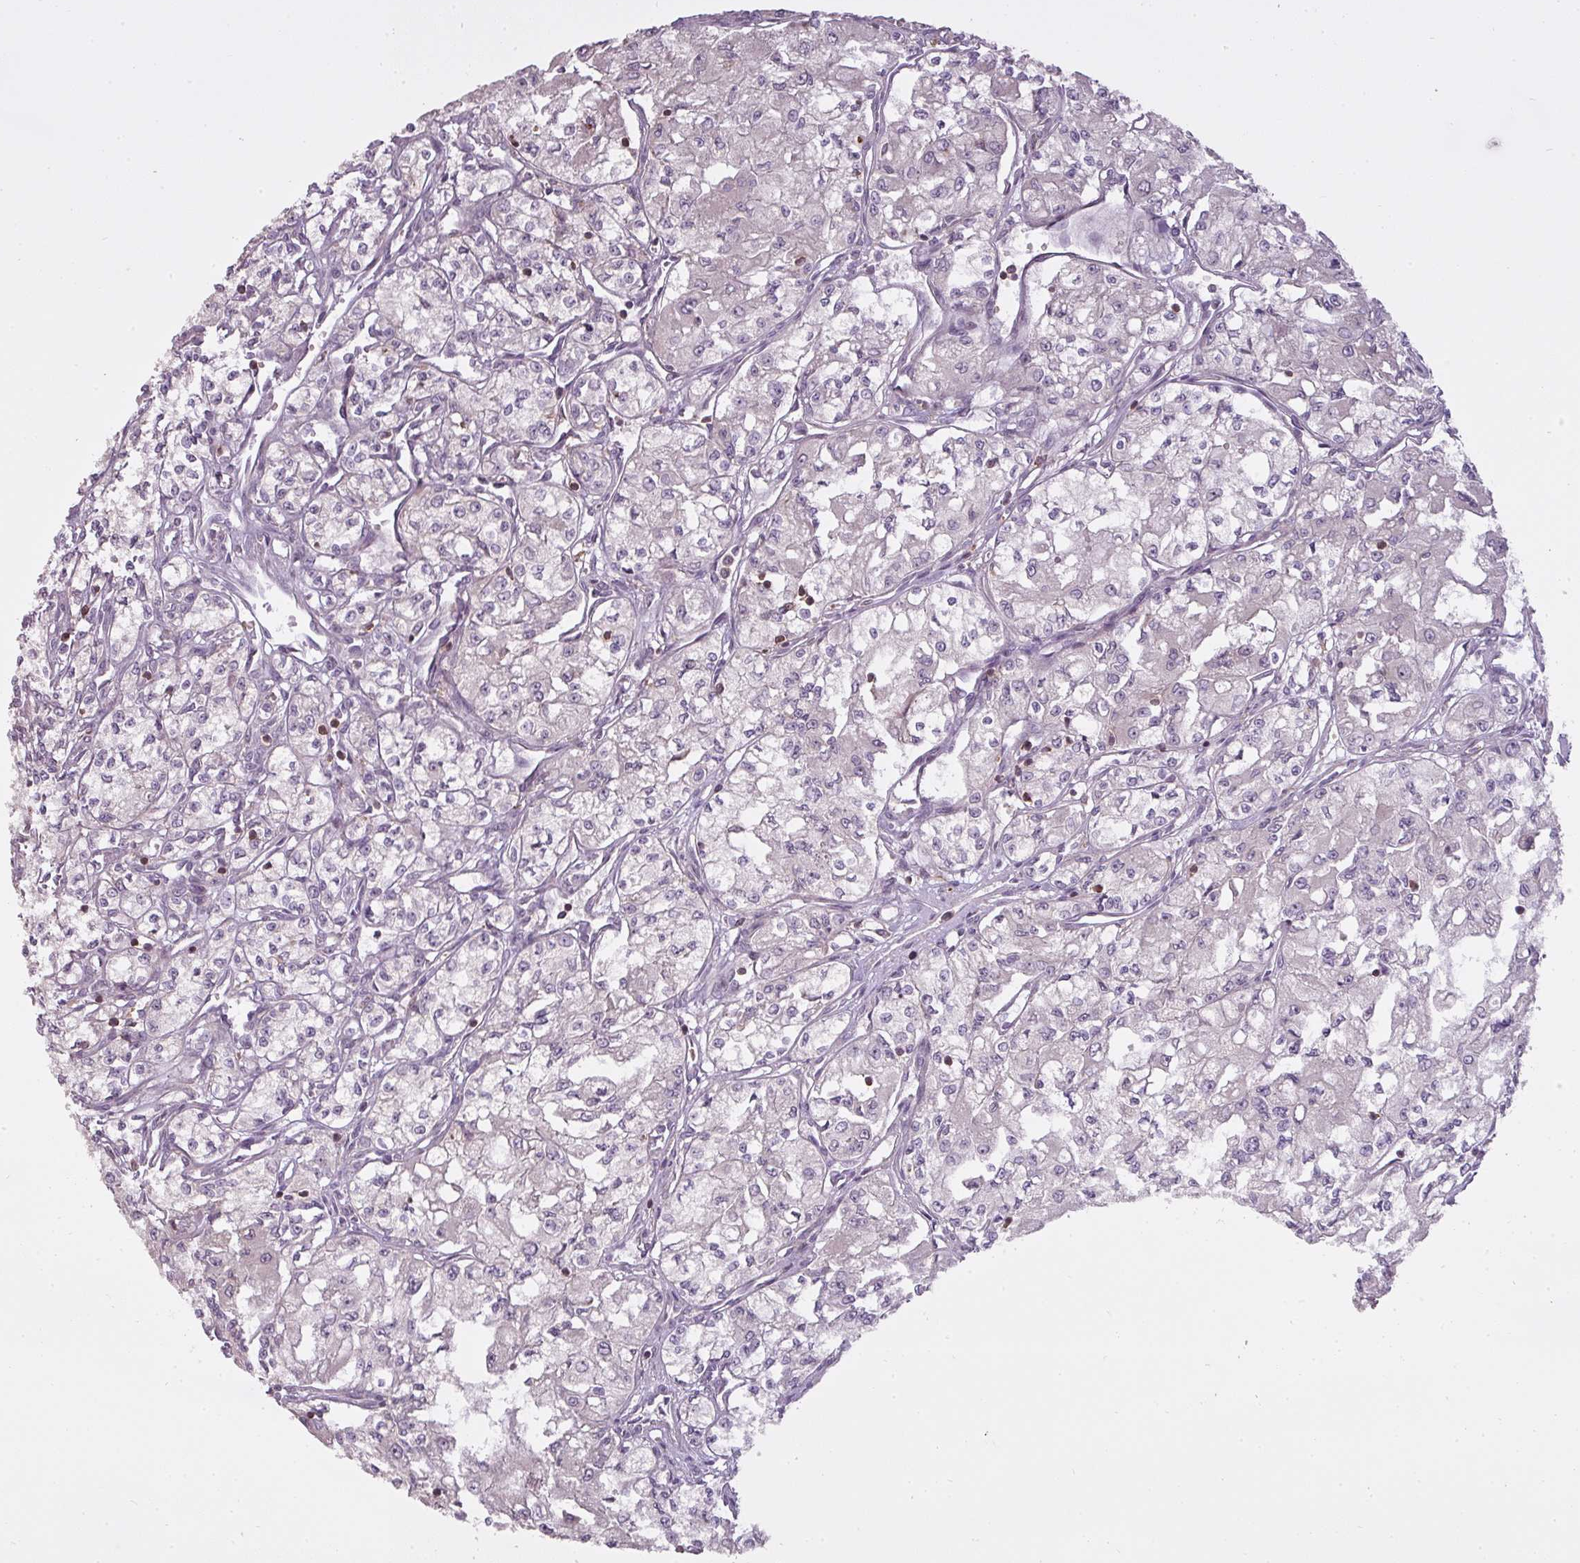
{"staining": {"intensity": "negative", "quantity": "none", "location": "none"}, "tissue": "renal cancer", "cell_type": "Tumor cells", "image_type": "cancer", "snomed": [{"axis": "morphology", "description": "Adenocarcinoma, NOS"}, {"axis": "topography", "description": "Kidney"}], "caption": "This is a image of IHC staining of renal cancer (adenocarcinoma), which shows no expression in tumor cells.", "gene": "STK4", "patient": {"sex": "male", "age": 59}}